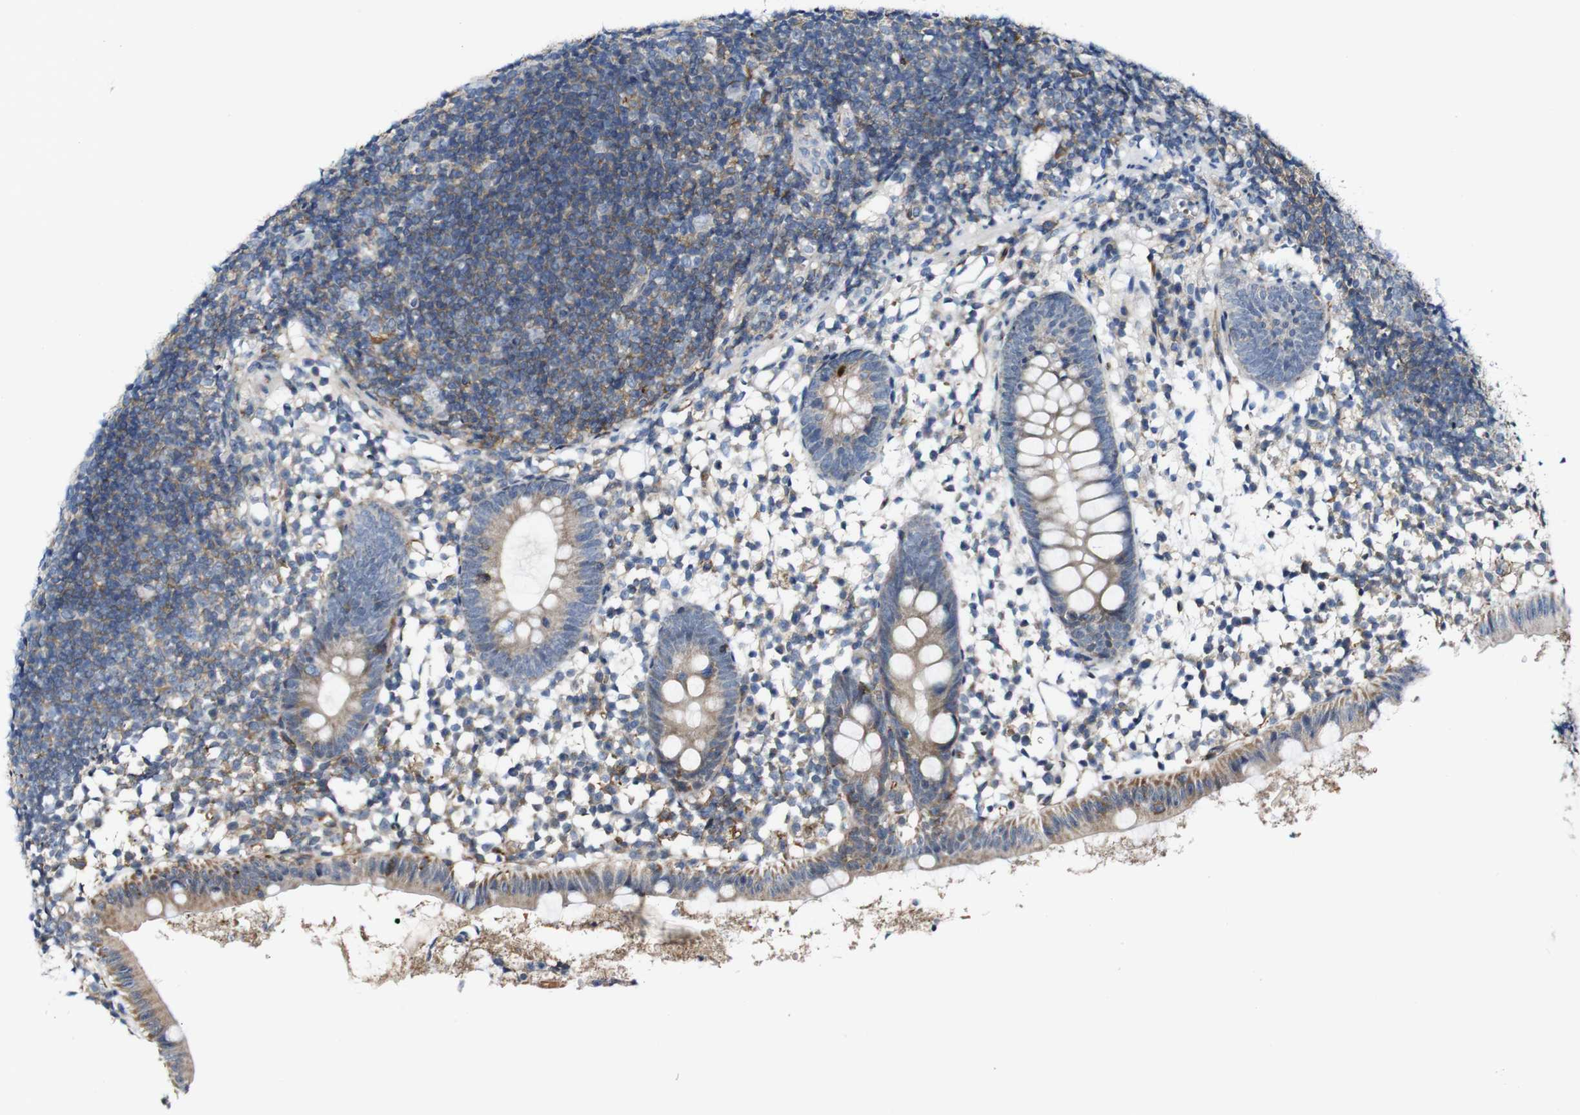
{"staining": {"intensity": "moderate", "quantity": ">75%", "location": "cytoplasmic/membranous"}, "tissue": "appendix", "cell_type": "Glandular cells", "image_type": "normal", "snomed": [{"axis": "morphology", "description": "Normal tissue, NOS"}, {"axis": "topography", "description": "Appendix"}], "caption": "An immunohistochemistry (IHC) photomicrograph of unremarkable tissue is shown. Protein staining in brown highlights moderate cytoplasmic/membranous positivity in appendix within glandular cells. (DAB IHC with brightfield microscopy, high magnification).", "gene": "JAK2", "patient": {"sex": "female", "age": 20}}